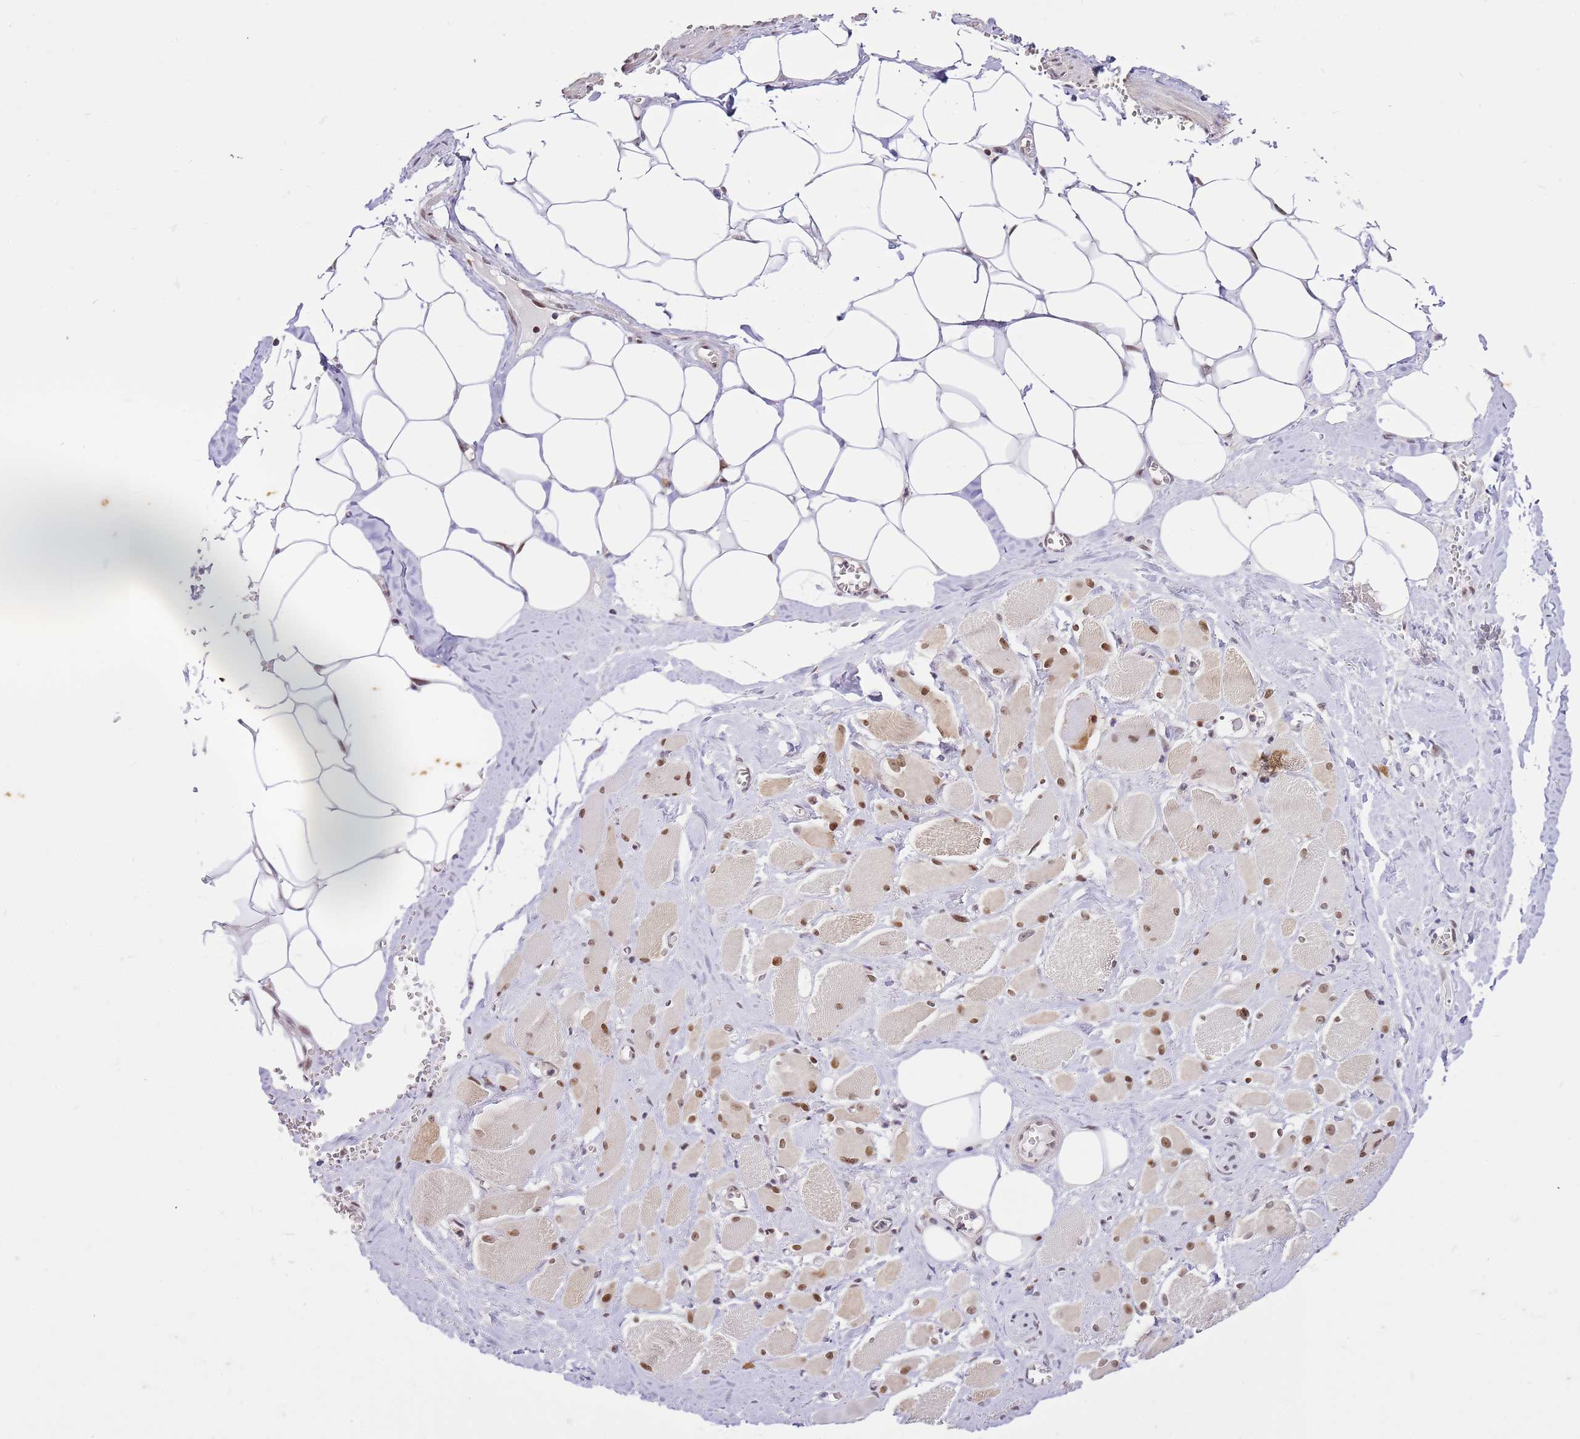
{"staining": {"intensity": "moderate", "quantity": ">75%", "location": "nuclear"}, "tissue": "skeletal muscle", "cell_type": "Myocytes", "image_type": "normal", "snomed": [{"axis": "morphology", "description": "Normal tissue, NOS"}, {"axis": "morphology", "description": "Basal cell carcinoma"}, {"axis": "topography", "description": "Skeletal muscle"}], "caption": "Immunohistochemistry photomicrograph of unremarkable human skeletal muscle stained for a protein (brown), which shows medium levels of moderate nuclear positivity in approximately >75% of myocytes.", "gene": "RFK", "patient": {"sex": "female", "age": 64}}